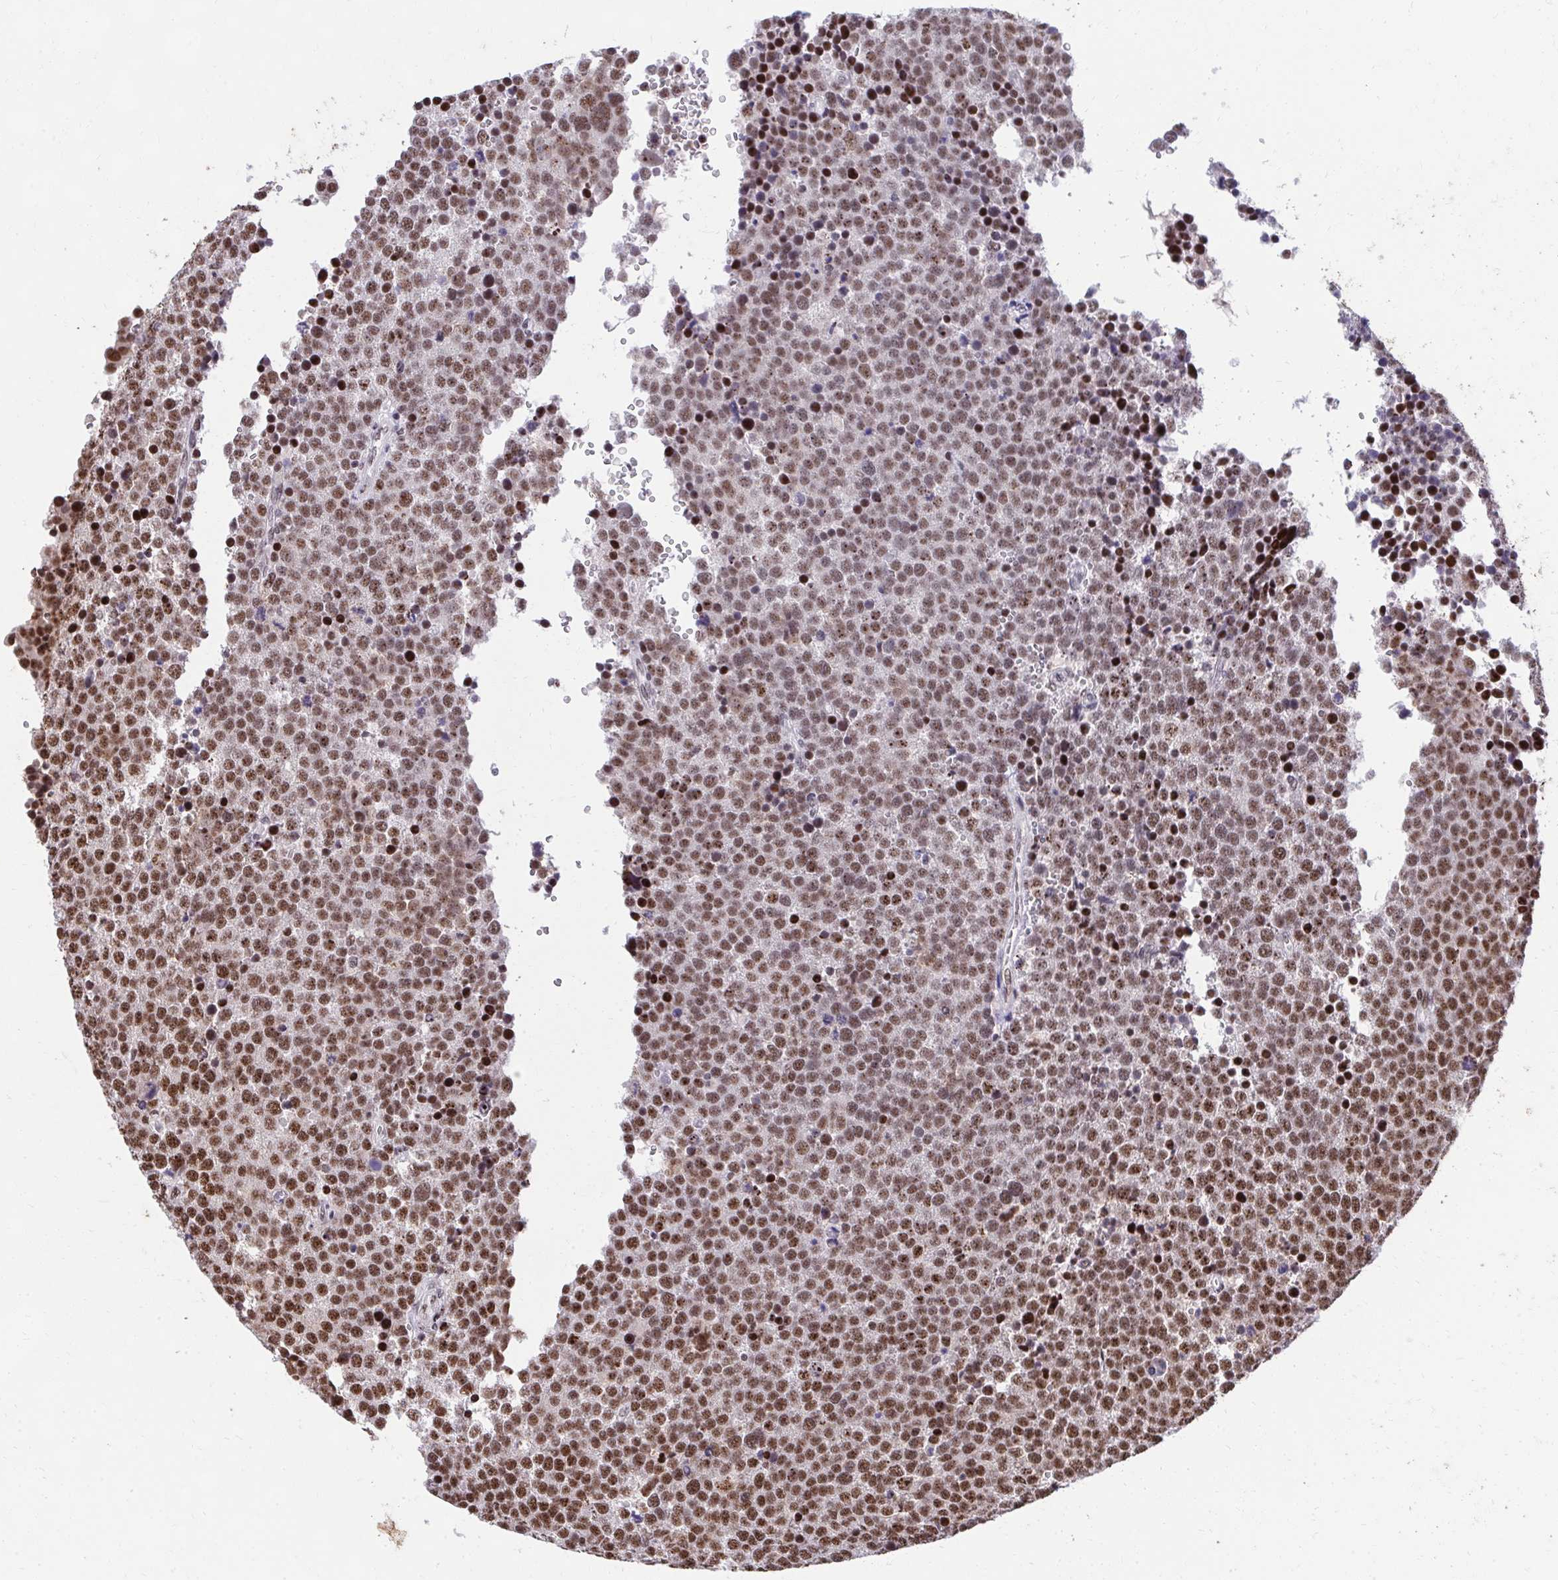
{"staining": {"intensity": "moderate", "quantity": ">75%", "location": "nuclear"}, "tissue": "testis cancer", "cell_type": "Tumor cells", "image_type": "cancer", "snomed": [{"axis": "morphology", "description": "Seminoma, NOS"}, {"axis": "topography", "description": "Testis"}], "caption": "Protein expression analysis of human testis seminoma reveals moderate nuclear staining in approximately >75% of tumor cells.", "gene": "SYNE4", "patient": {"sex": "male", "age": 71}}